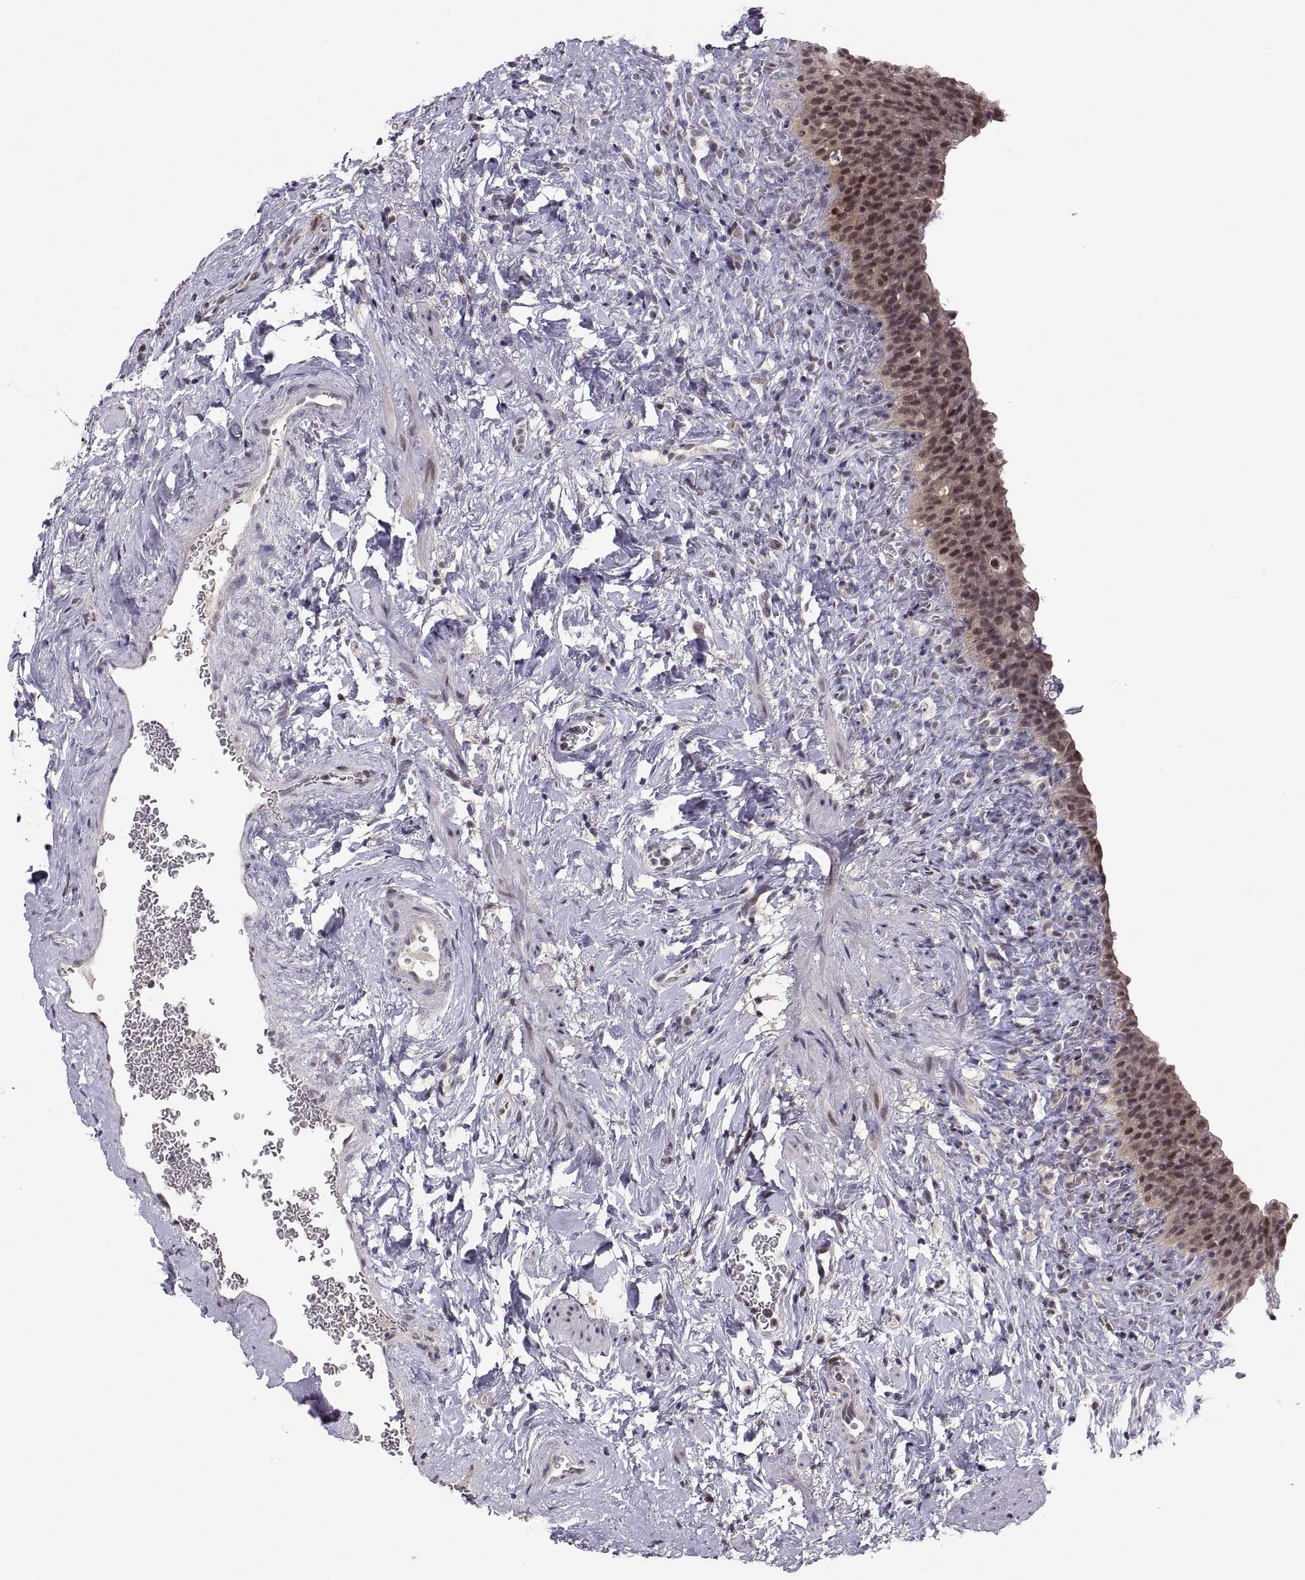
{"staining": {"intensity": "weak", "quantity": "25%-75%", "location": "cytoplasmic/membranous,nuclear"}, "tissue": "urinary bladder", "cell_type": "Urothelial cells", "image_type": "normal", "snomed": [{"axis": "morphology", "description": "Normal tissue, NOS"}, {"axis": "topography", "description": "Urinary bladder"}], "caption": "DAB (3,3'-diaminobenzidine) immunohistochemical staining of unremarkable human urinary bladder exhibits weak cytoplasmic/membranous,nuclear protein staining in approximately 25%-75% of urothelial cells.", "gene": "CHFR", "patient": {"sex": "male", "age": 76}}